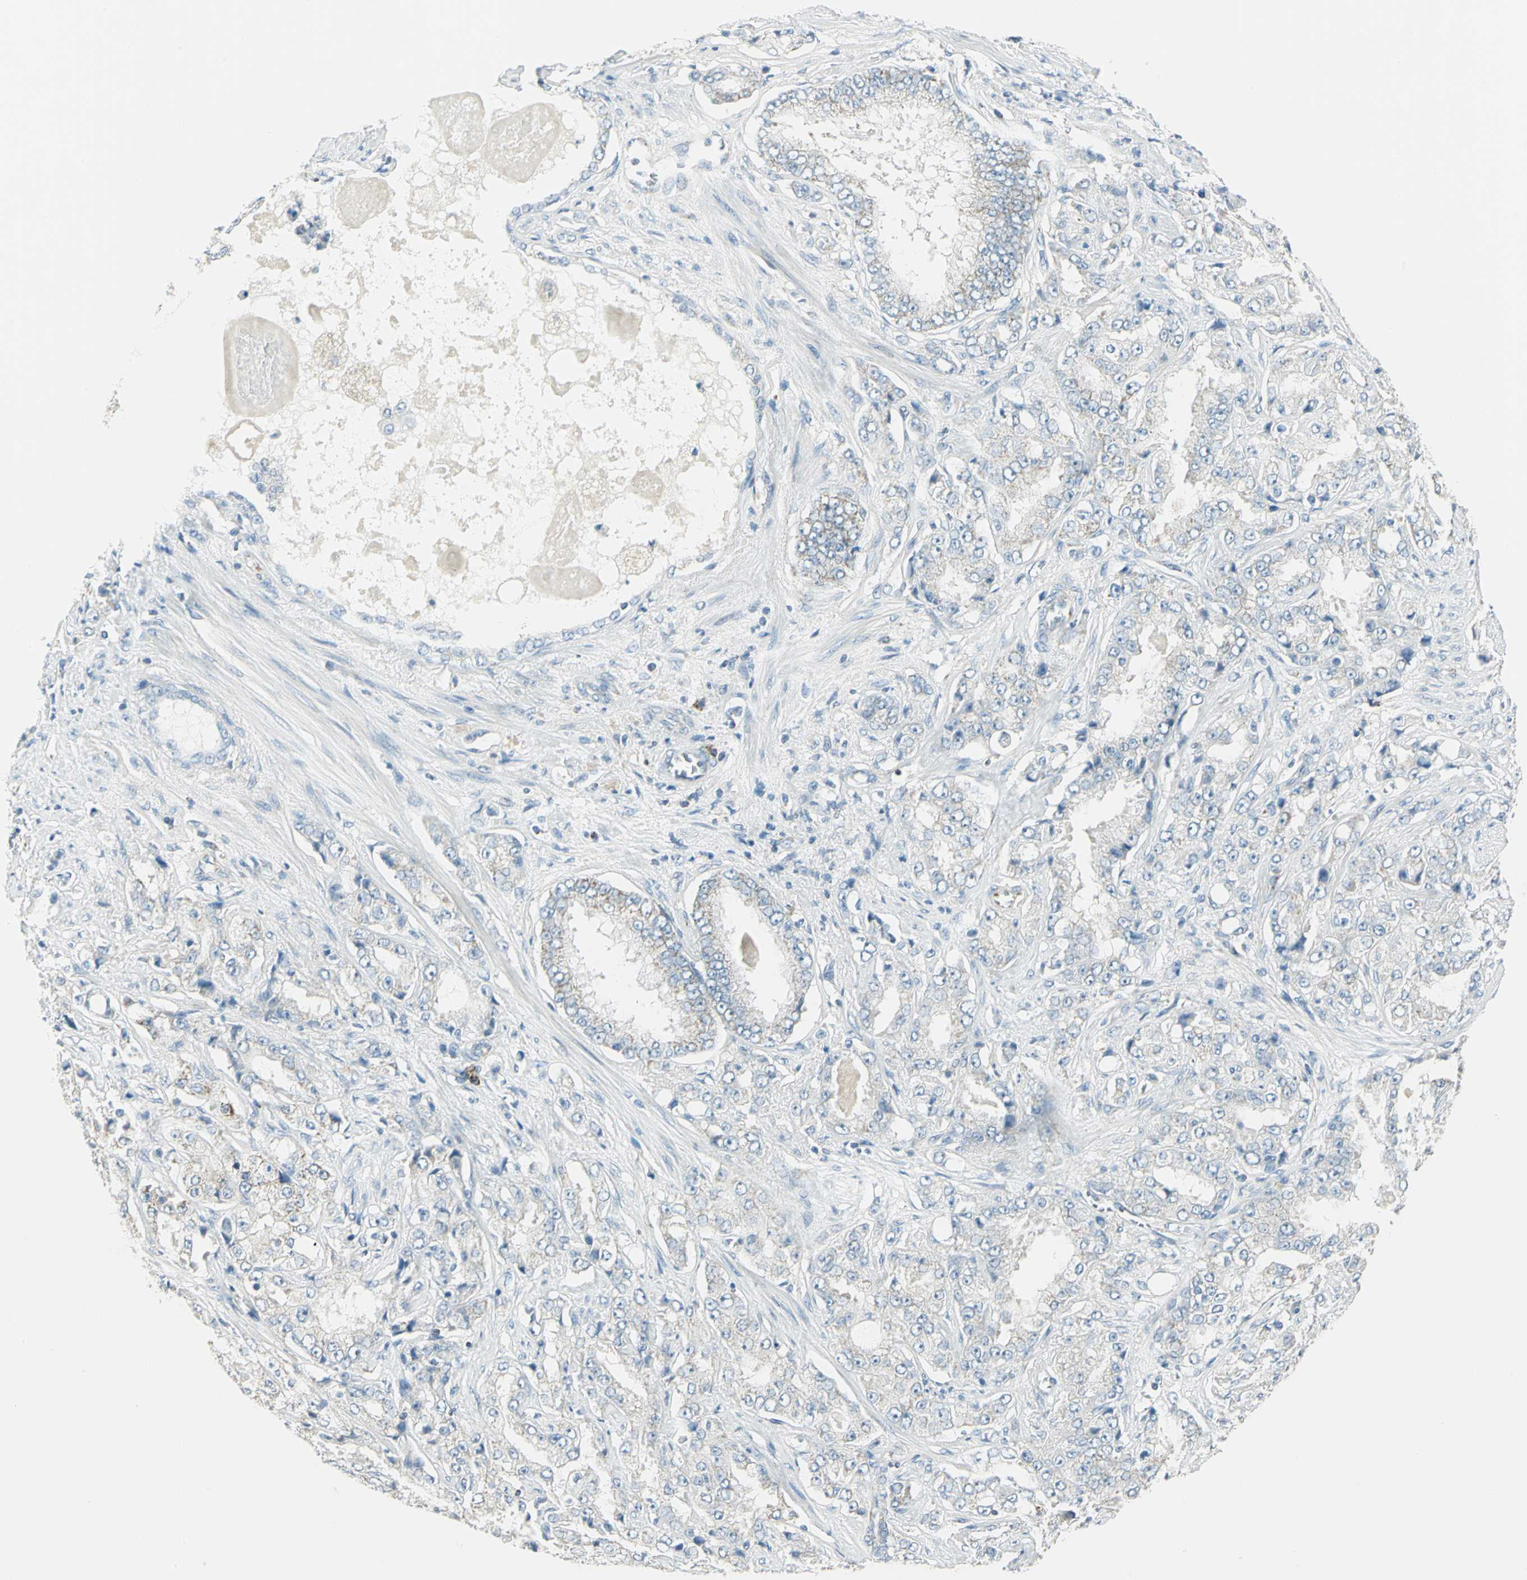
{"staining": {"intensity": "negative", "quantity": "none", "location": "none"}, "tissue": "prostate cancer", "cell_type": "Tumor cells", "image_type": "cancer", "snomed": [{"axis": "morphology", "description": "Adenocarcinoma, High grade"}, {"axis": "topography", "description": "Prostate"}], "caption": "Immunohistochemistry (IHC) of human prostate adenocarcinoma (high-grade) displays no staining in tumor cells.", "gene": "ACADM", "patient": {"sex": "male", "age": 73}}